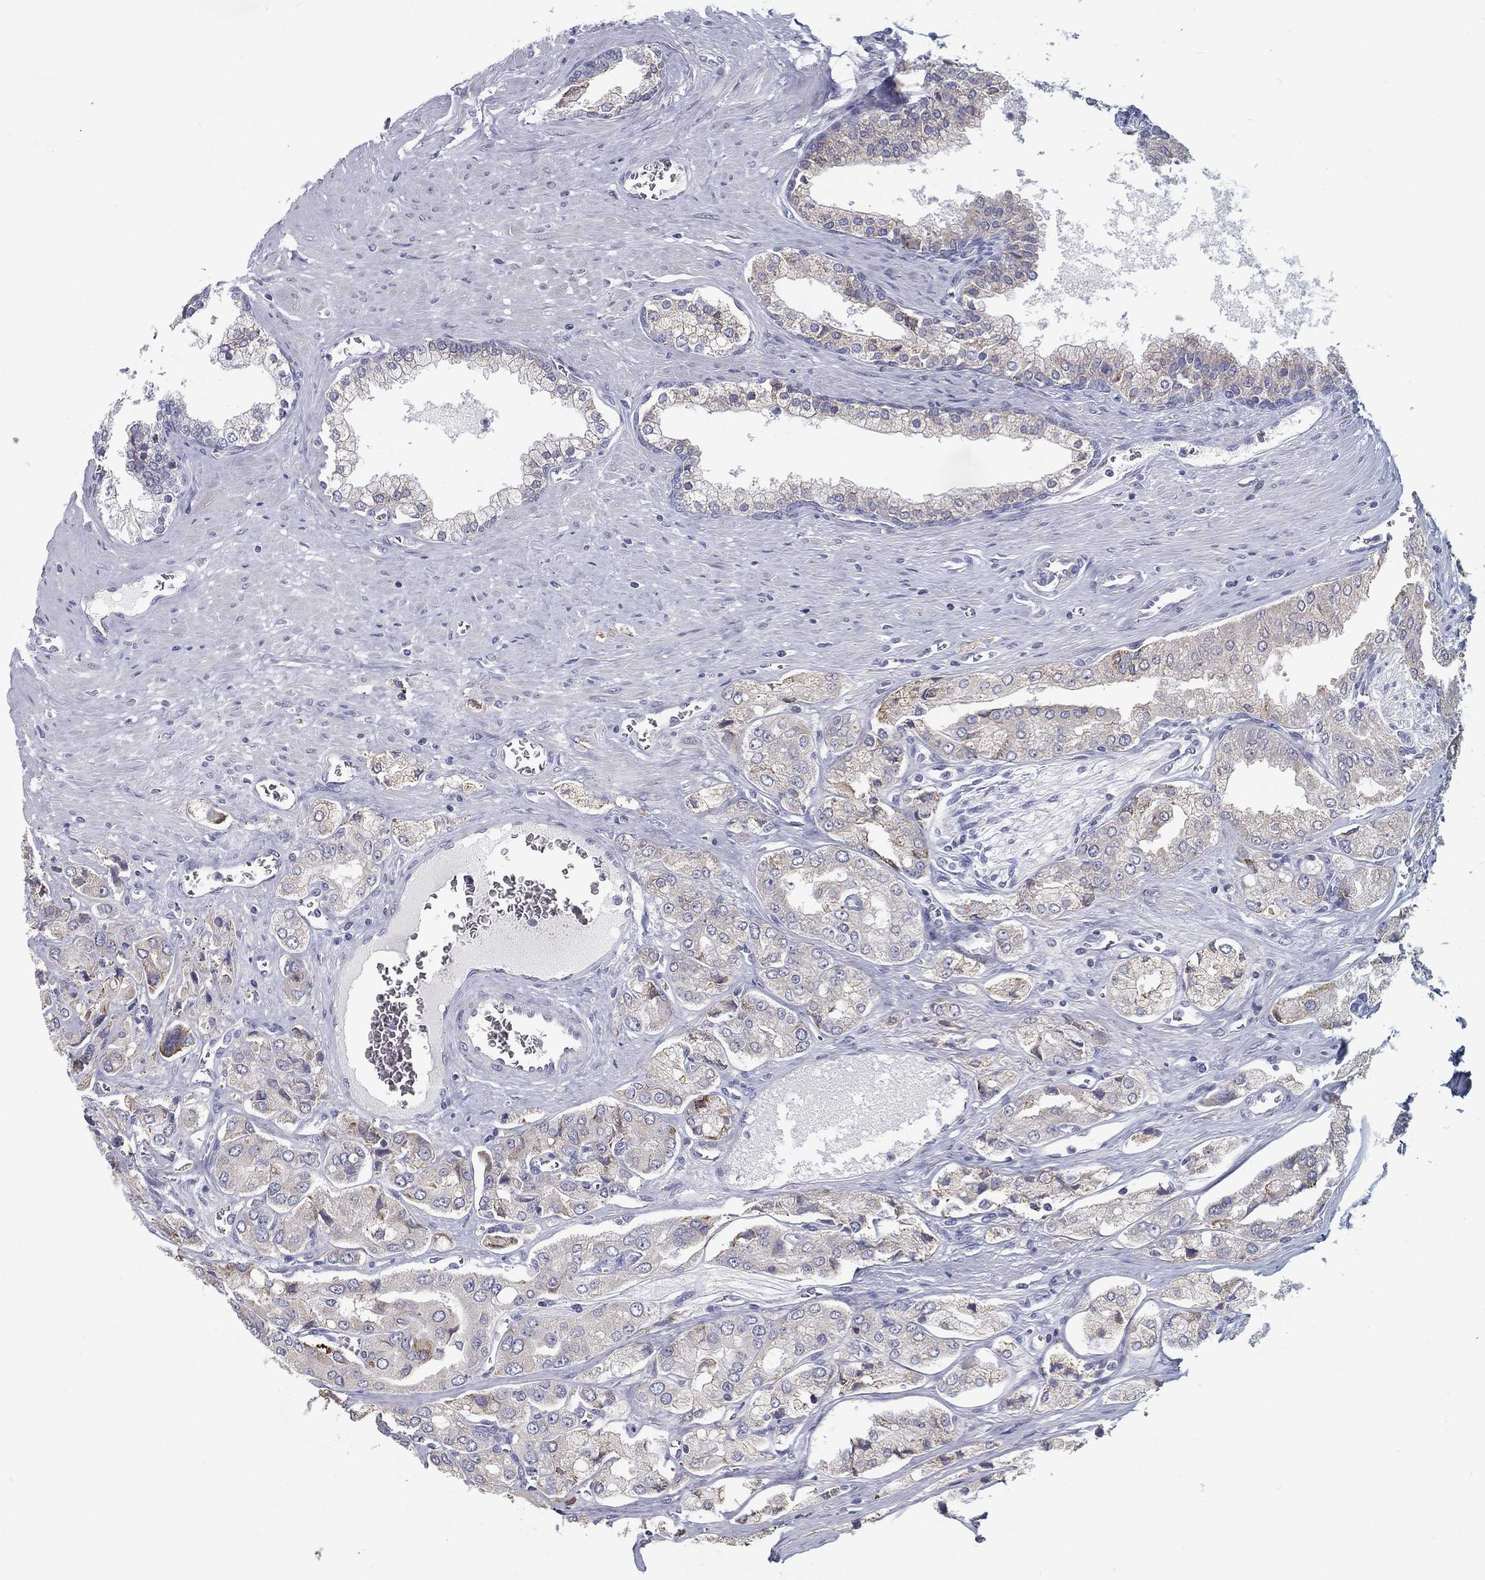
{"staining": {"intensity": "negative", "quantity": "none", "location": "none"}, "tissue": "prostate cancer", "cell_type": "Tumor cells", "image_type": "cancer", "snomed": [{"axis": "morphology", "description": "Adenocarcinoma, NOS"}, {"axis": "topography", "description": "Prostate and seminal vesicle, NOS"}, {"axis": "topography", "description": "Prostate"}], "caption": "IHC micrograph of neoplastic tissue: adenocarcinoma (prostate) stained with DAB displays no significant protein expression in tumor cells.", "gene": "C19orf18", "patient": {"sex": "male", "age": 67}}